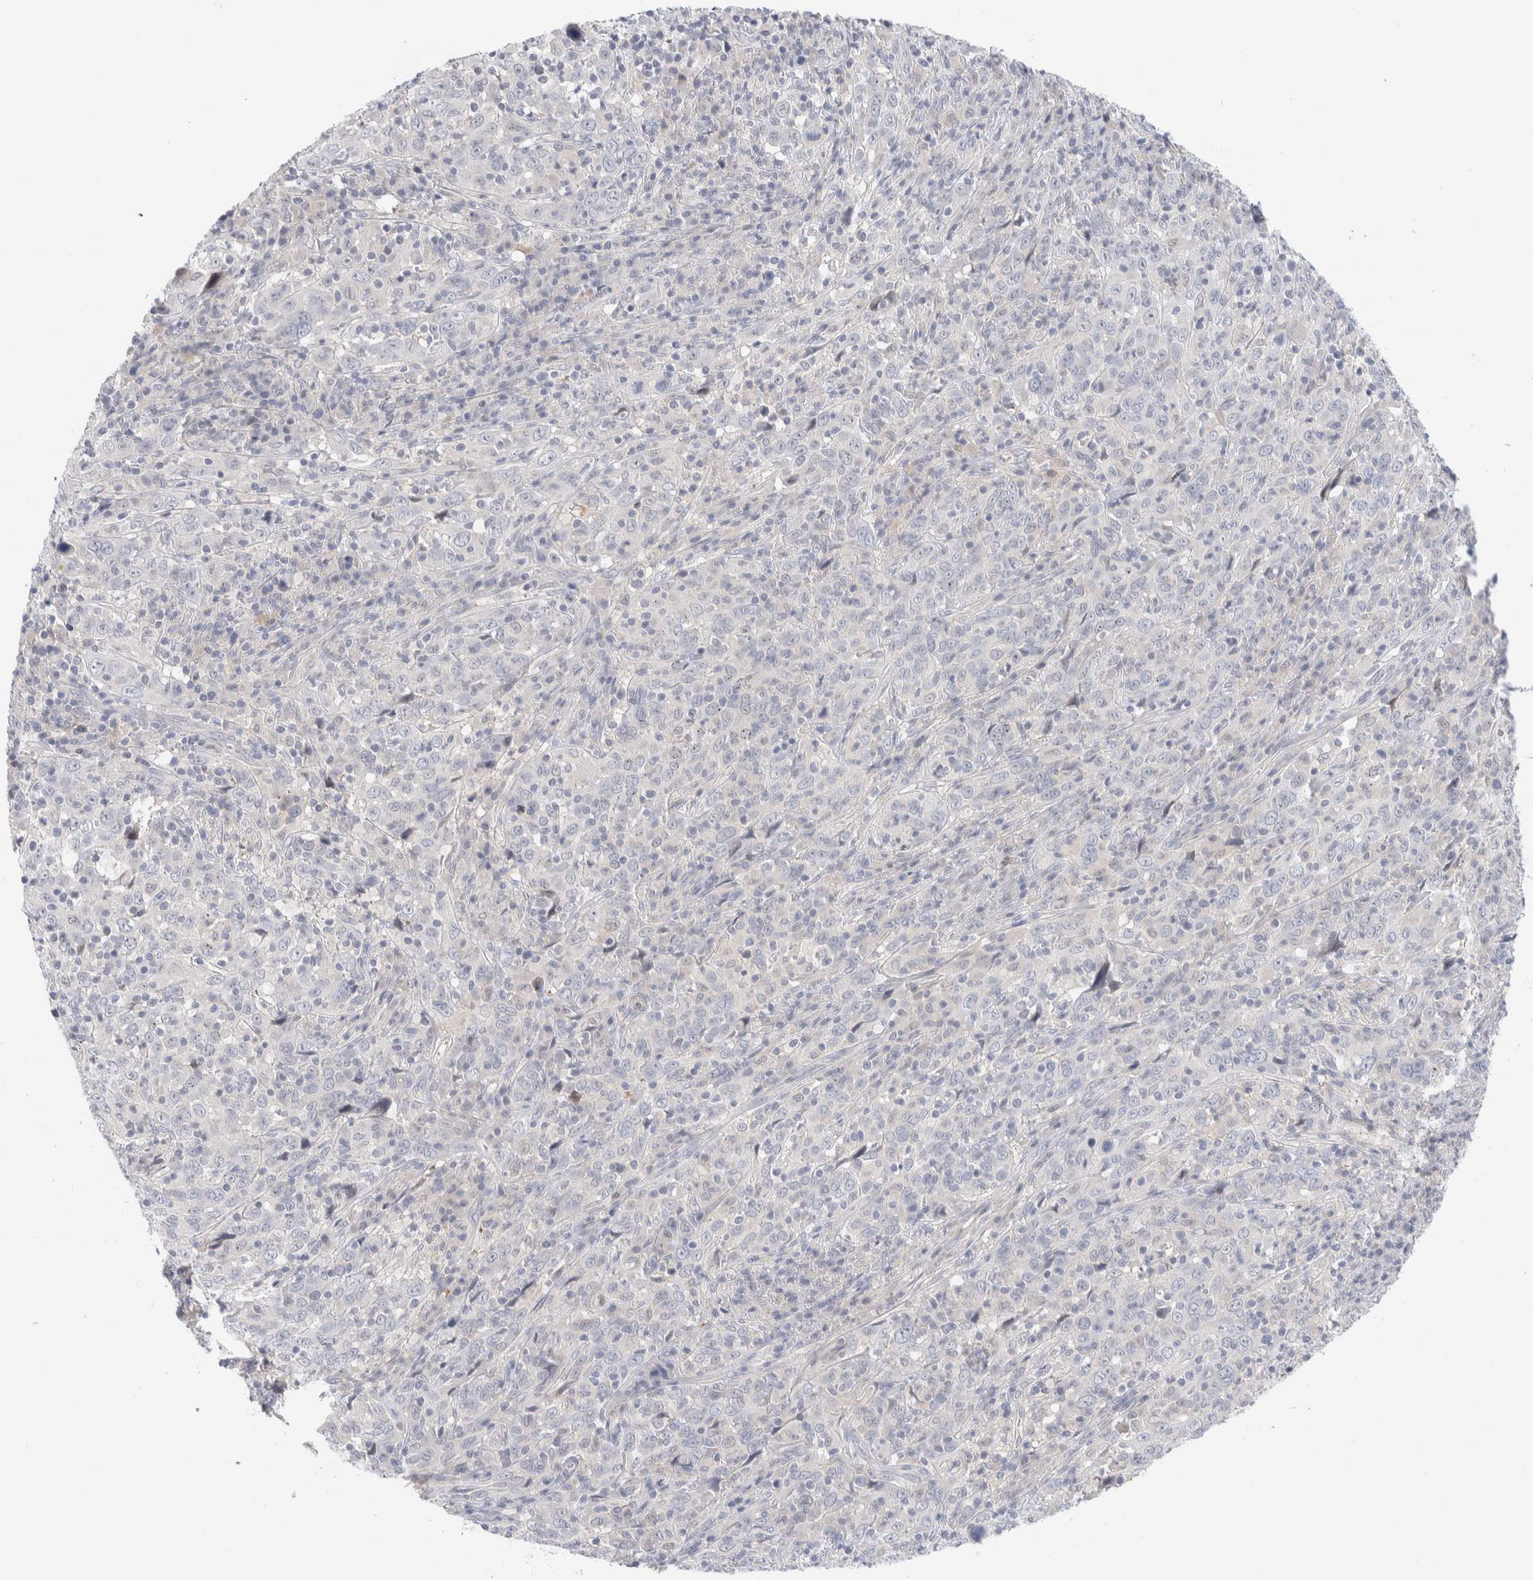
{"staining": {"intensity": "negative", "quantity": "none", "location": "none"}, "tissue": "cervical cancer", "cell_type": "Tumor cells", "image_type": "cancer", "snomed": [{"axis": "morphology", "description": "Squamous cell carcinoma, NOS"}, {"axis": "topography", "description": "Cervix"}], "caption": "Cervical cancer (squamous cell carcinoma) stained for a protein using IHC shows no positivity tumor cells.", "gene": "DNAJB6", "patient": {"sex": "female", "age": 46}}